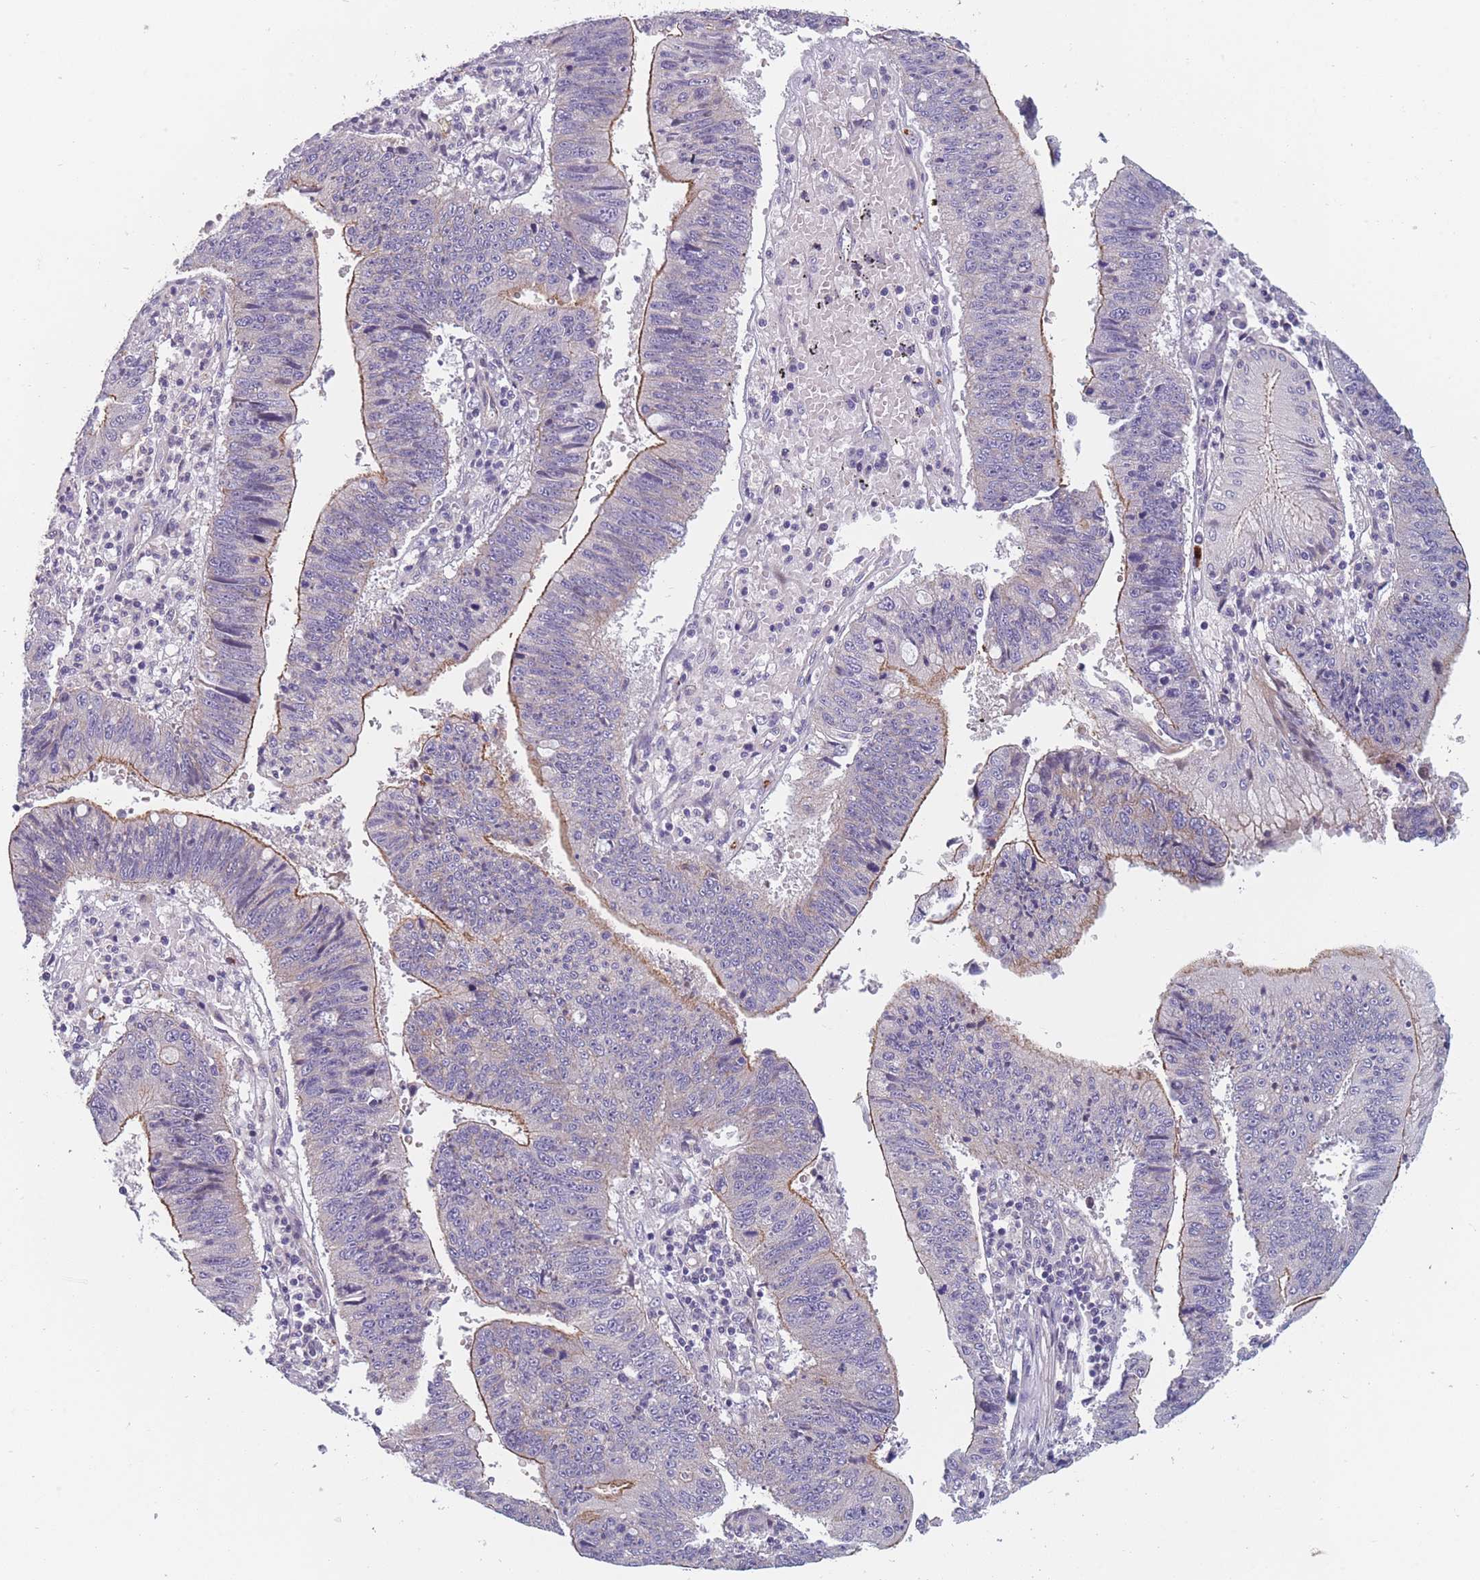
{"staining": {"intensity": "moderate", "quantity": "25%-75%", "location": "cytoplasmic/membranous"}, "tissue": "stomach cancer", "cell_type": "Tumor cells", "image_type": "cancer", "snomed": [{"axis": "morphology", "description": "Adenocarcinoma, NOS"}, {"axis": "topography", "description": "Stomach"}], "caption": "Immunohistochemical staining of stomach adenocarcinoma displays medium levels of moderate cytoplasmic/membranous staining in approximately 25%-75% of tumor cells.", "gene": "FAM83F", "patient": {"sex": "male", "age": 59}}